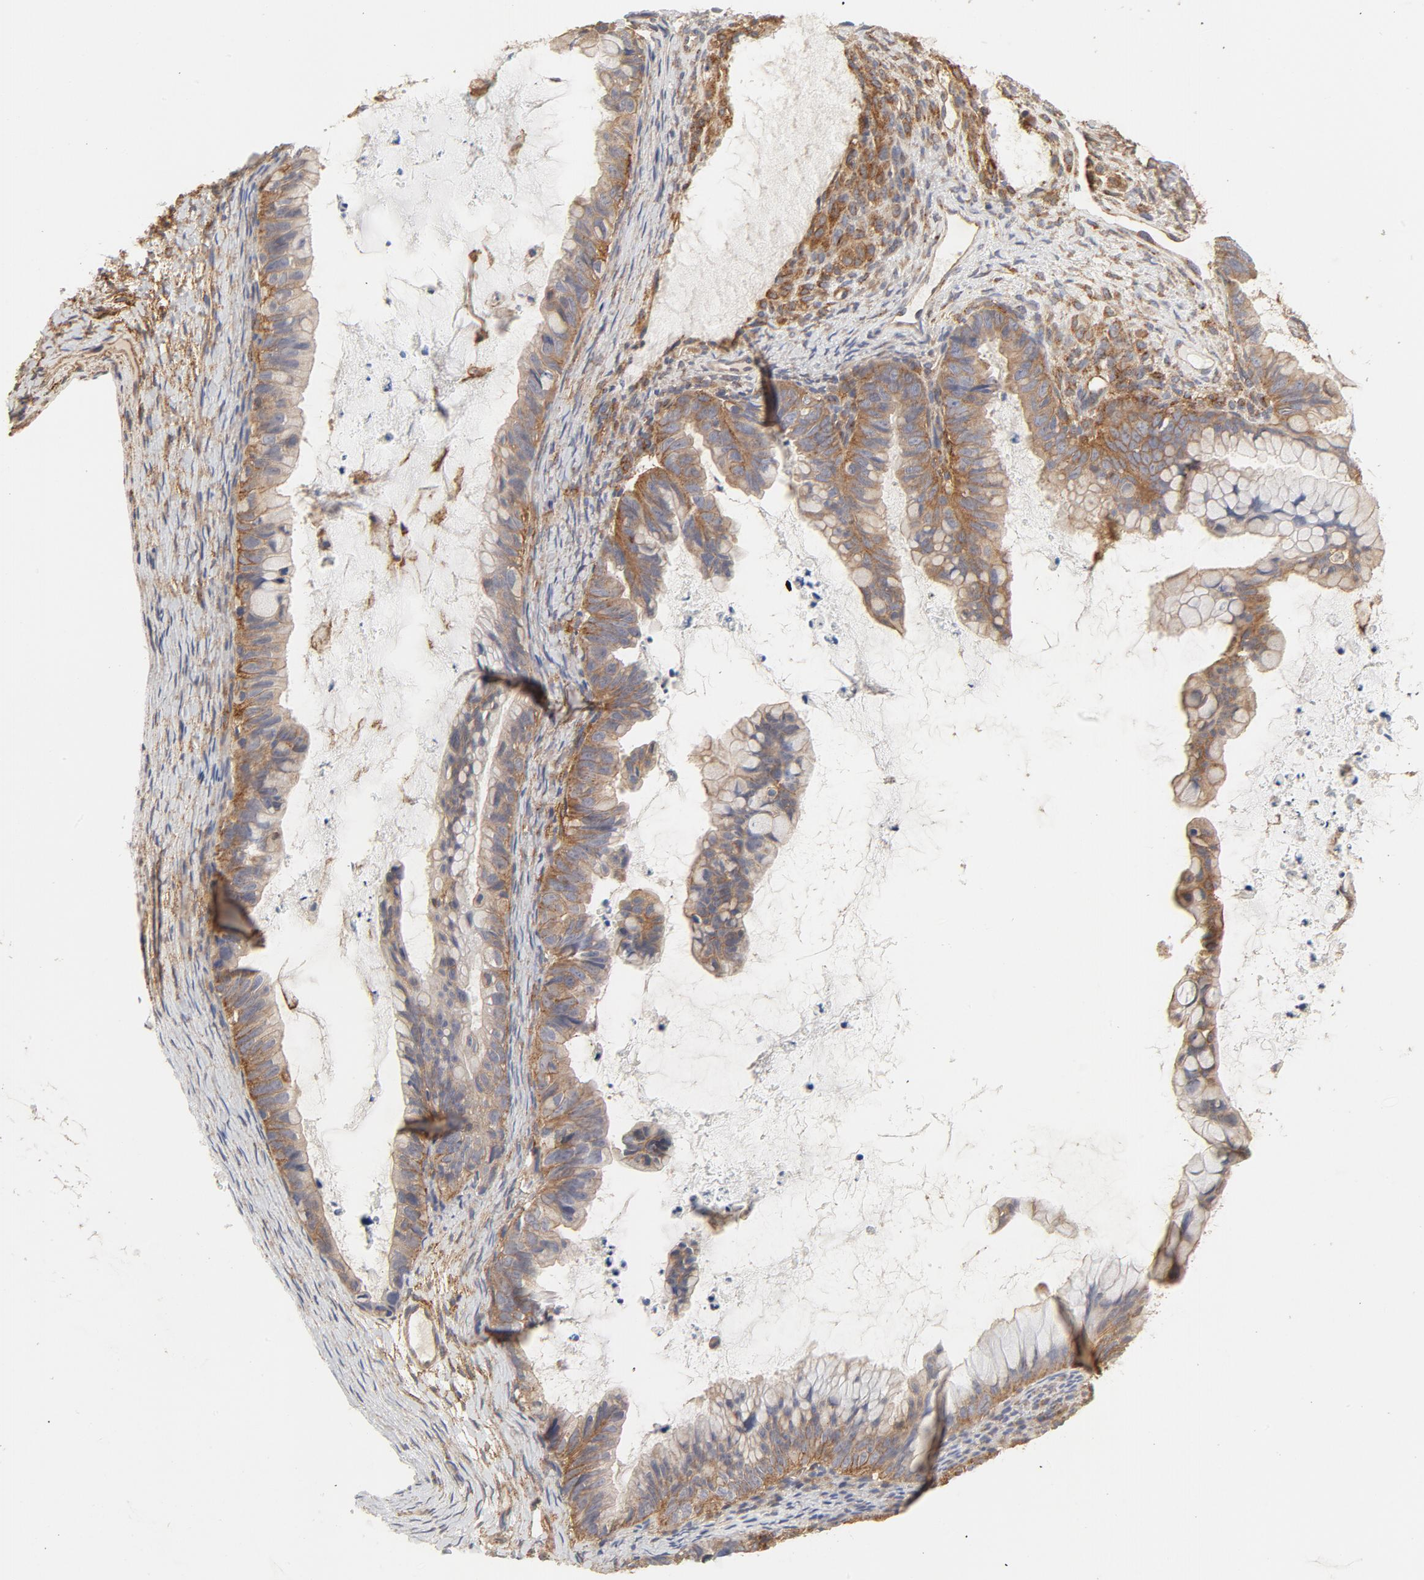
{"staining": {"intensity": "moderate", "quantity": ">75%", "location": "cytoplasmic/membranous"}, "tissue": "ovarian cancer", "cell_type": "Tumor cells", "image_type": "cancer", "snomed": [{"axis": "morphology", "description": "Cystadenocarcinoma, mucinous, NOS"}, {"axis": "topography", "description": "Ovary"}], "caption": "DAB immunohistochemical staining of ovarian cancer (mucinous cystadenocarcinoma) shows moderate cytoplasmic/membranous protein staining in approximately >75% of tumor cells. The staining was performed using DAB (3,3'-diaminobenzidine), with brown indicating positive protein expression. Nuclei are stained blue with hematoxylin.", "gene": "AP2A1", "patient": {"sex": "female", "age": 36}}